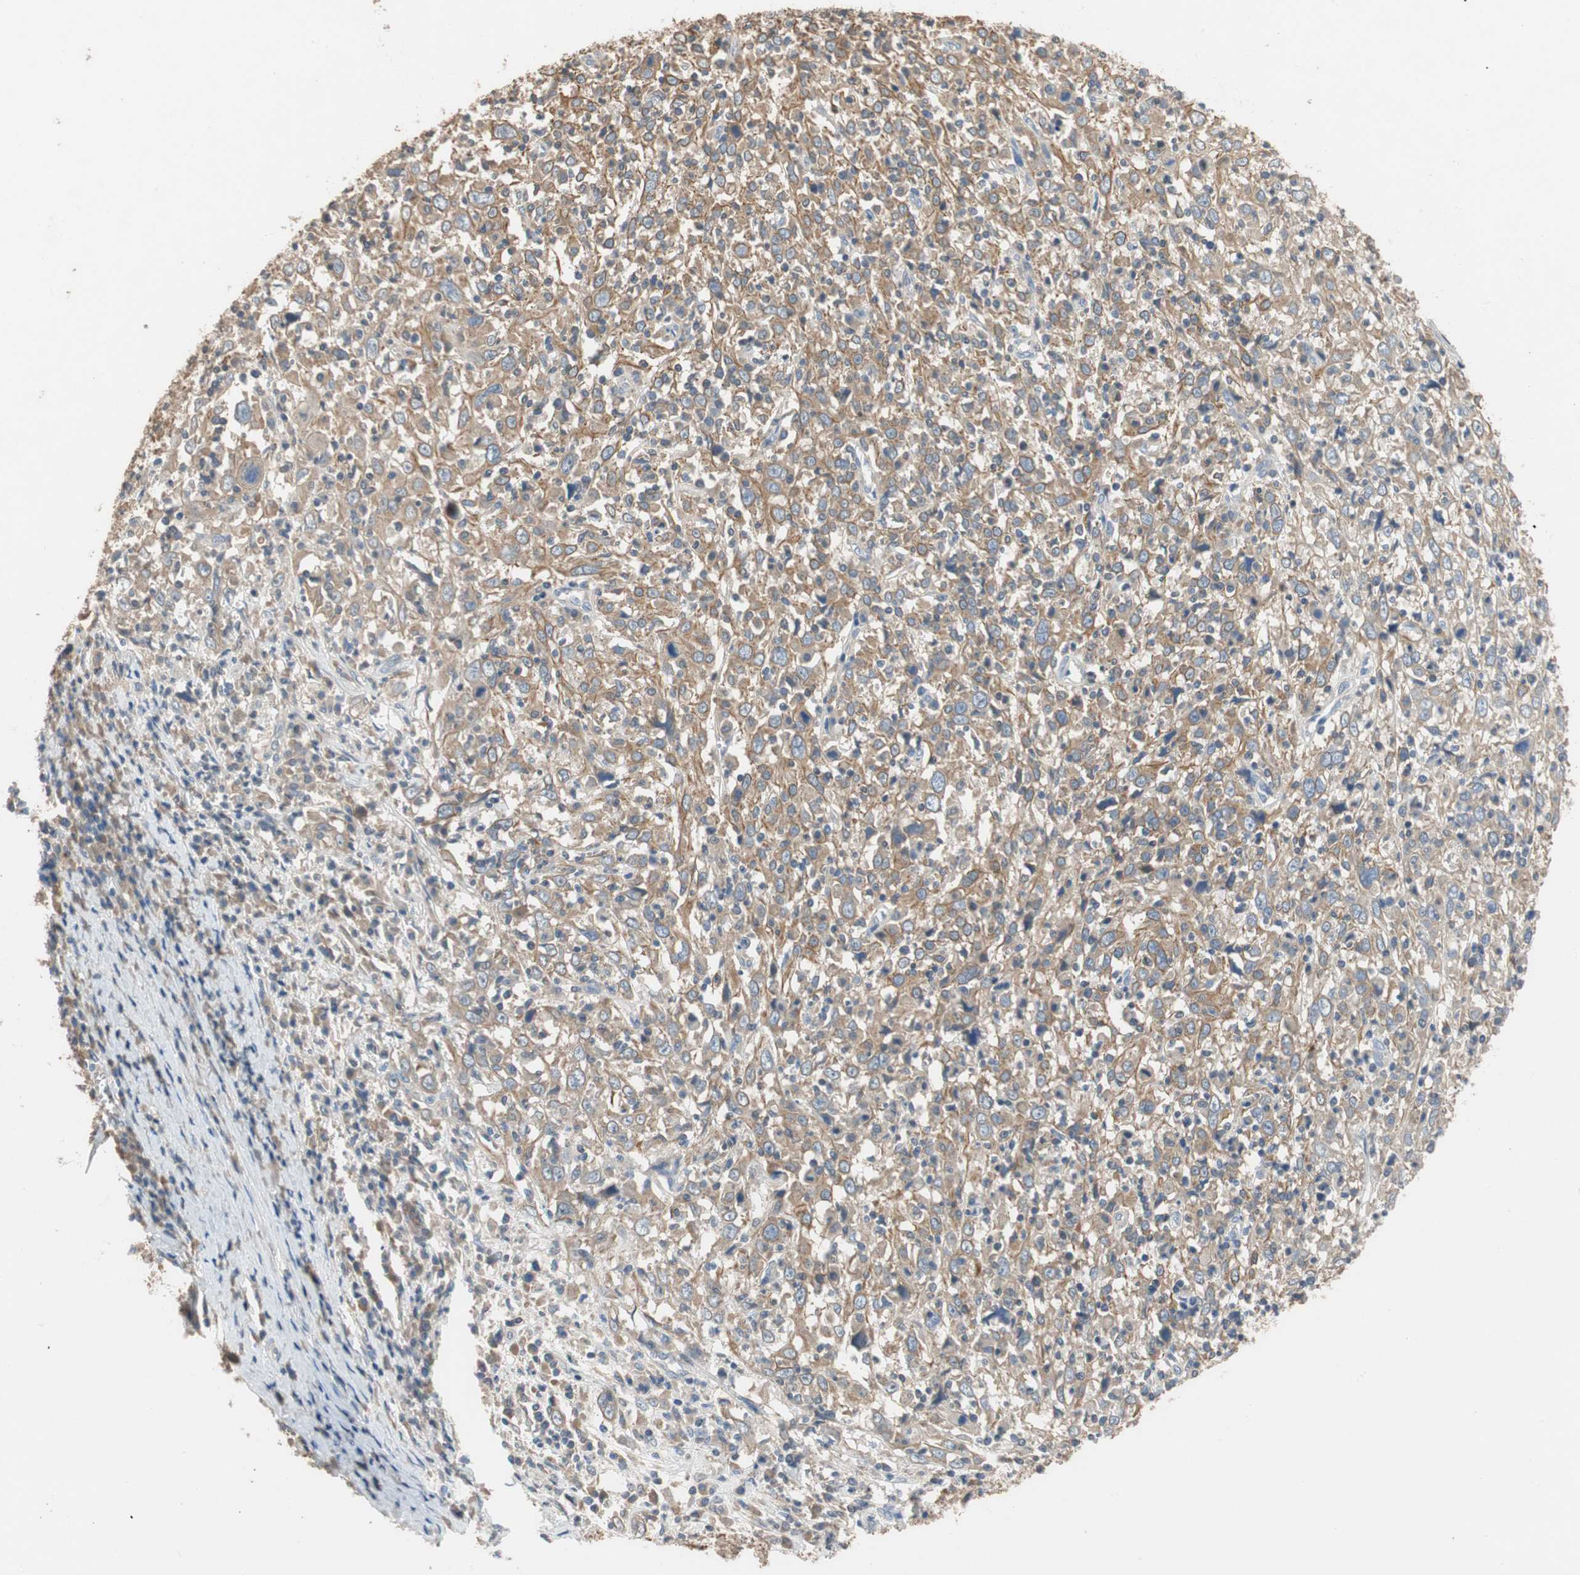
{"staining": {"intensity": "moderate", "quantity": ">75%", "location": "cytoplasmic/membranous"}, "tissue": "cervical cancer", "cell_type": "Tumor cells", "image_type": "cancer", "snomed": [{"axis": "morphology", "description": "Squamous cell carcinoma, NOS"}, {"axis": "topography", "description": "Cervix"}], "caption": "Cervical cancer (squamous cell carcinoma) was stained to show a protein in brown. There is medium levels of moderate cytoplasmic/membranous staining in approximately >75% of tumor cells.", "gene": "ADAP1", "patient": {"sex": "female", "age": 46}}